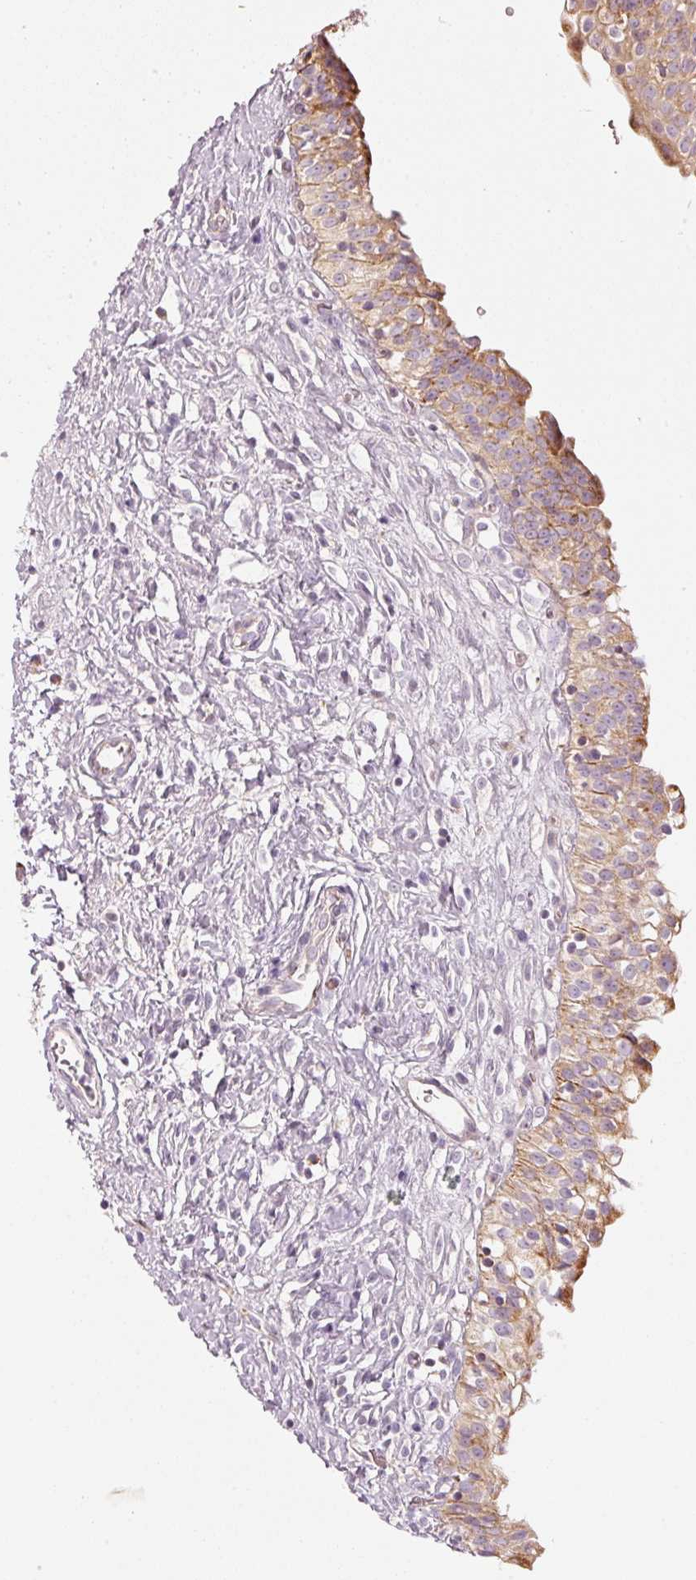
{"staining": {"intensity": "moderate", "quantity": ">75%", "location": "cytoplasmic/membranous"}, "tissue": "urinary bladder", "cell_type": "Urothelial cells", "image_type": "normal", "snomed": [{"axis": "morphology", "description": "Normal tissue, NOS"}, {"axis": "topography", "description": "Urinary bladder"}], "caption": "Protein analysis of benign urinary bladder reveals moderate cytoplasmic/membranous positivity in approximately >75% of urothelial cells. Using DAB (3,3'-diaminobenzidine) (brown) and hematoxylin (blue) stains, captured at high magnification using brightfield microscopy.", "gene": "C17orf98", "patient": {"sex": "male", "age": 51}}